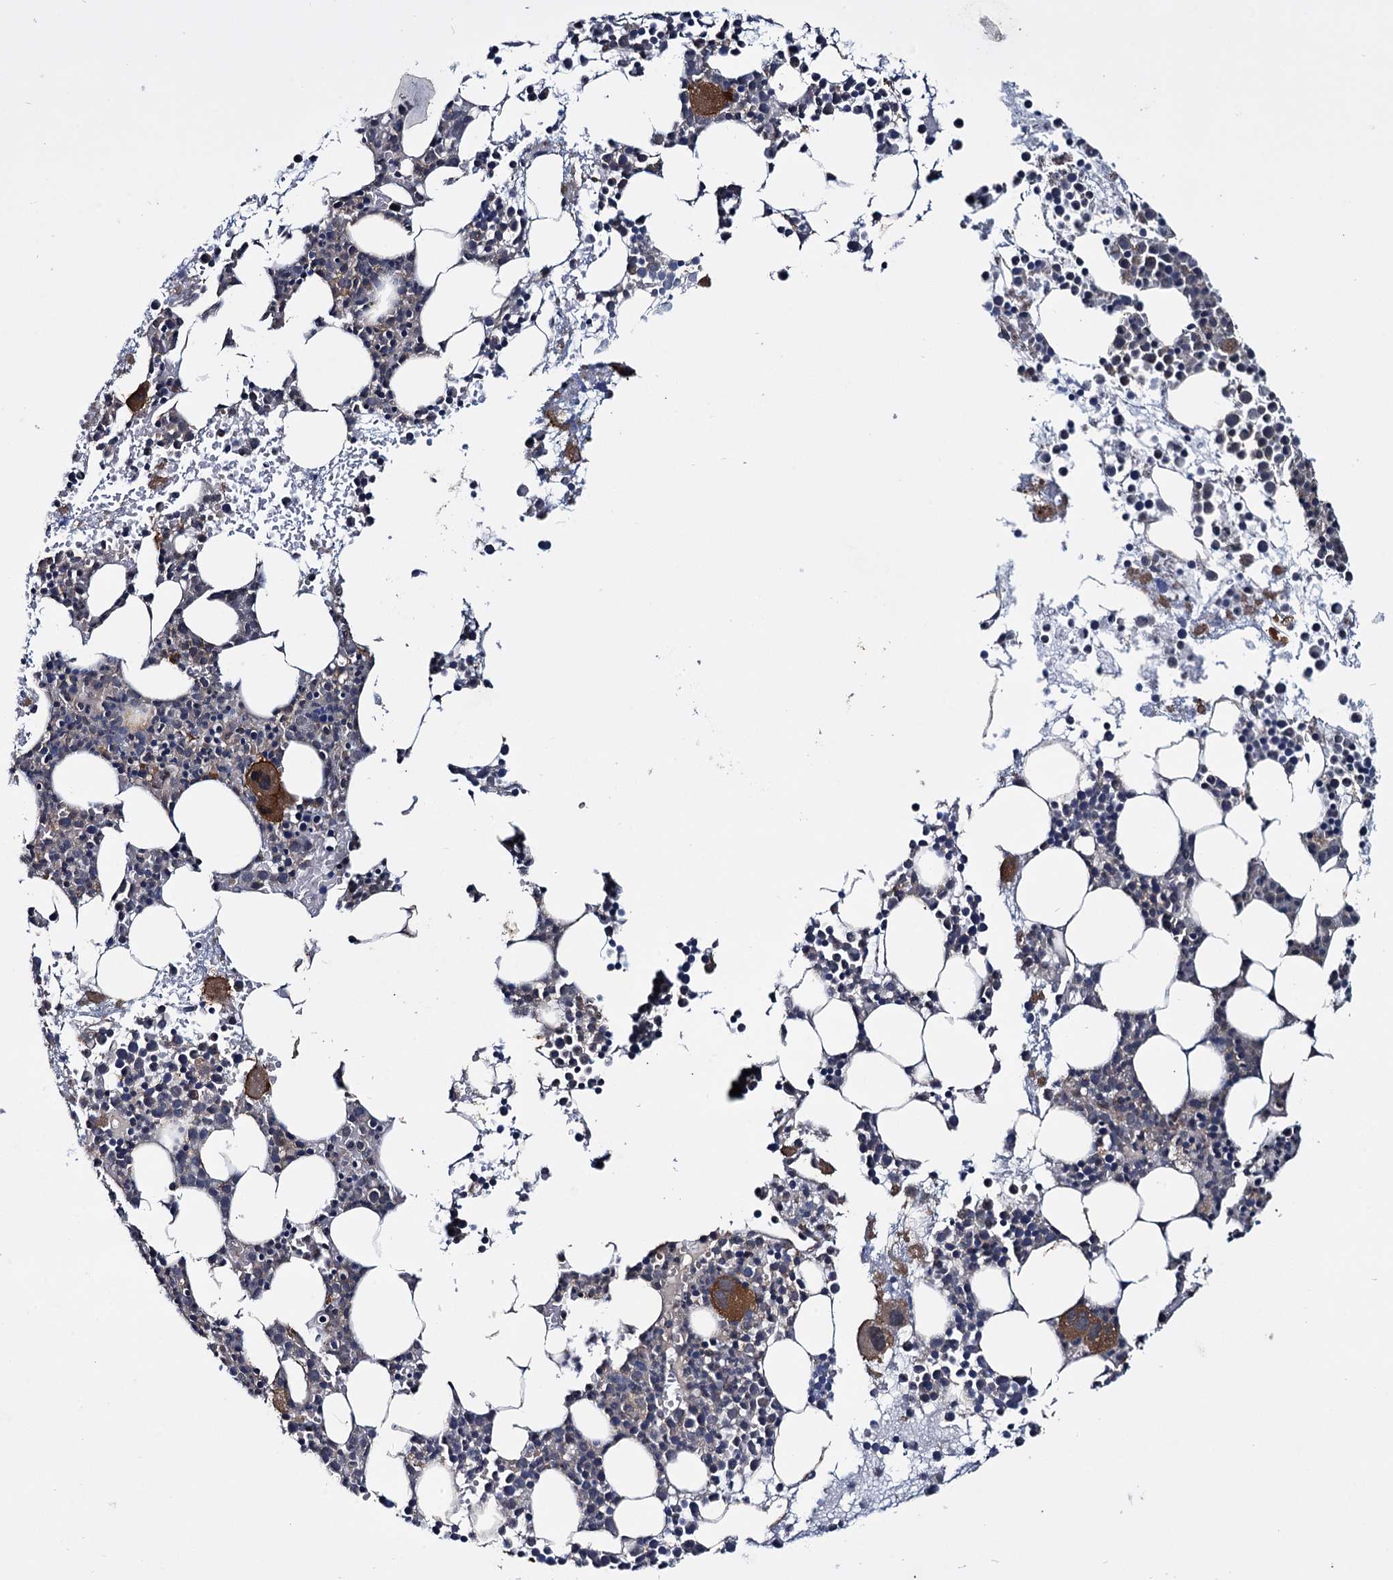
{"staining": {"intensity": "moderate", "quantity": "<25%", "location": "cytoplasmic/membranous"}, "tissue": "bone marrow", "cell_type": "Hematopoietic cells", "image_type": "normal", "snomed": [{"axis": "morphology", "description": "Normal tissue, NOS"}, {"axis": "topography", "description": "Bone marrow"}], "caption": "Hematopoietic cells display moderate cytoplasmic/membranous positivity in approximately <25% of cells in benign bone marrow. (DAB IHC with brightfield microscopy, high magnification).", "gene": "ARHGAP42", "patient": {"sex": "female", "age": 76}}